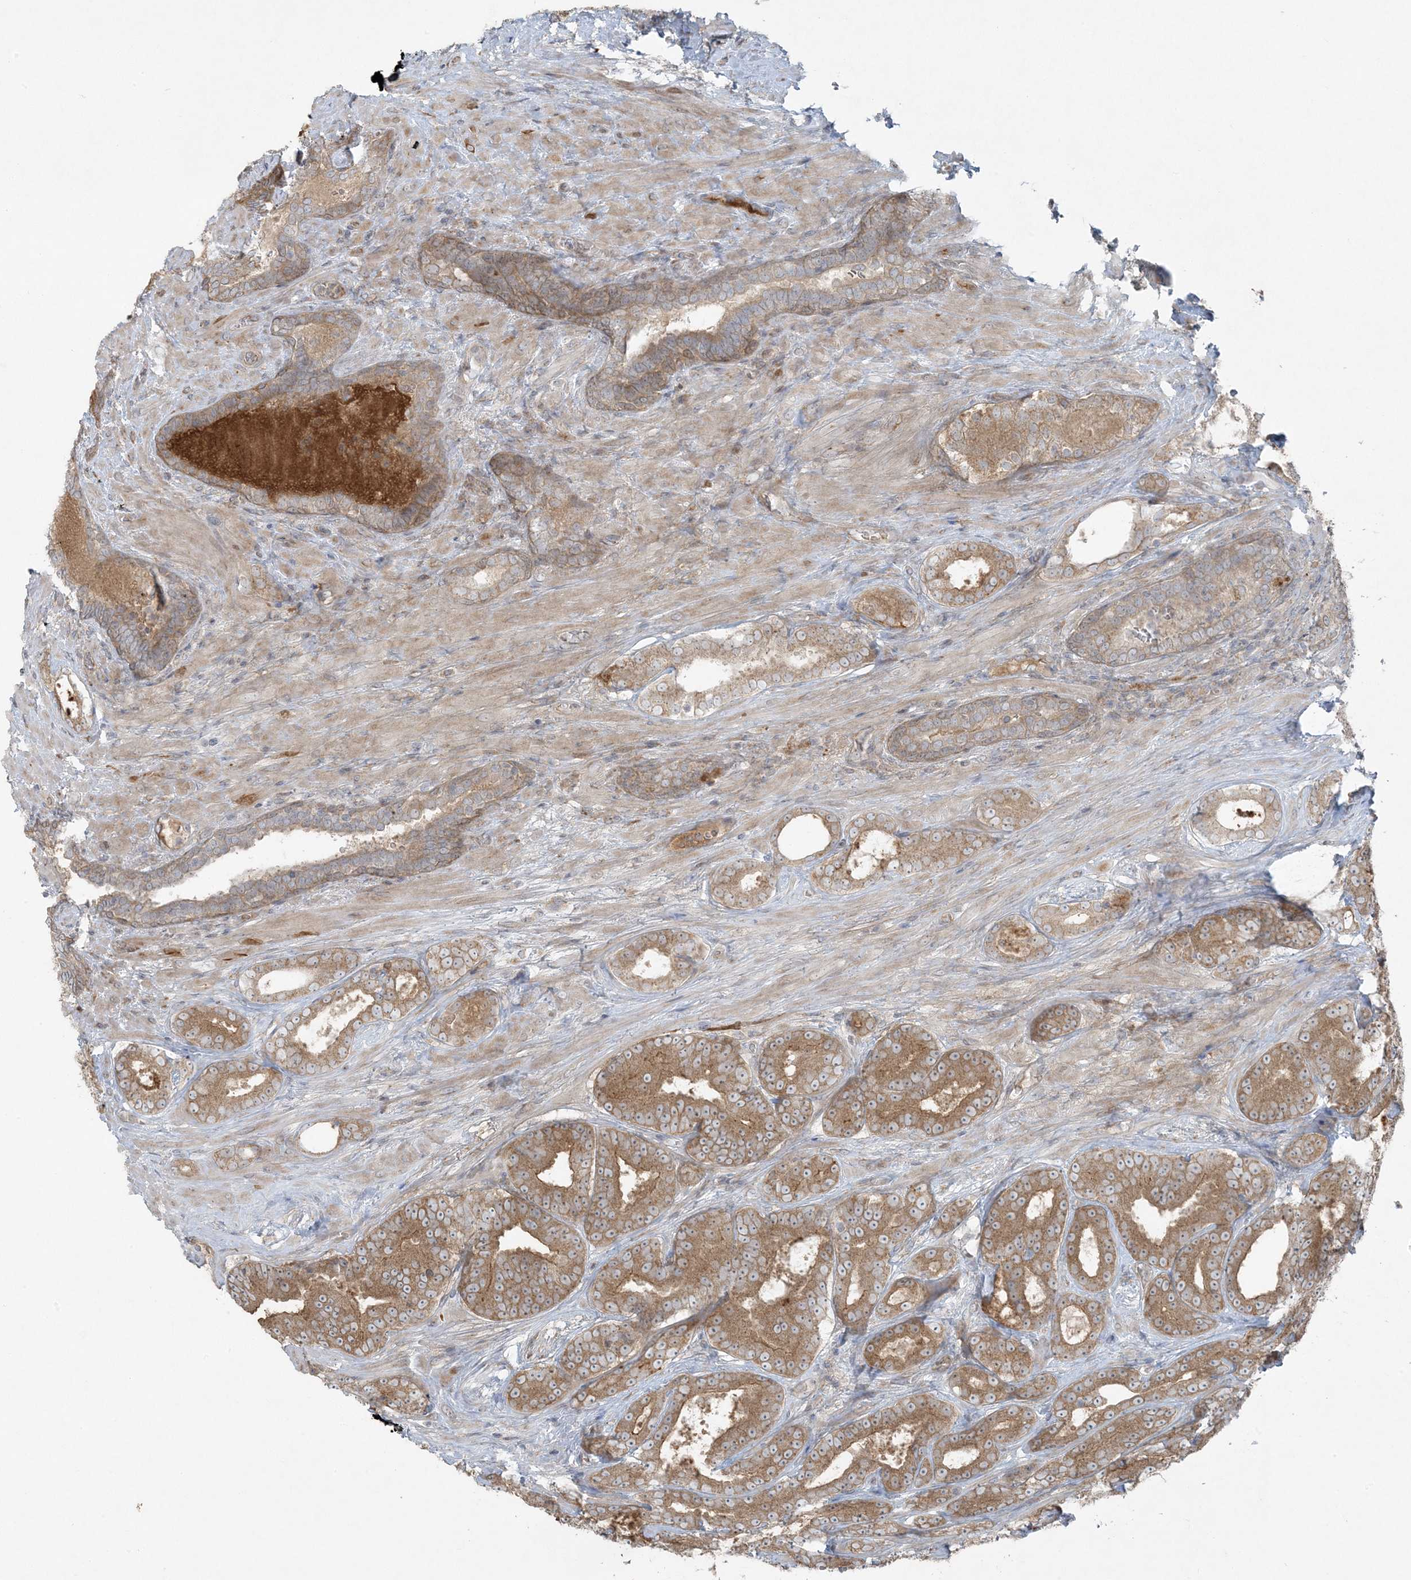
{"staining": {"intensity": "moderate", "quantity": ">75%", "location": "cytoplasmic/membranous"}, "tissue": "prostate cancer", "cell_type": "Tumor cells", "image_type": "cancer", "snomed": [{"axis": "morphology", "description": "Adenocarcinoma, High grade"}, {"axis": "topography", "description": "Prostate"}], "caption": "IHC image of neoplastic tissue: human prostate cancer stained using immunohistochemistry (IHC) exhibits medium levels of moderate protein expression localized specifically in the cytoplasmic/membranous of tumor cells, appearing as a cytoplasmic/membranous brown color.", "gene": "ZNF263", "patient": {"sex": "male", "age": 66}}